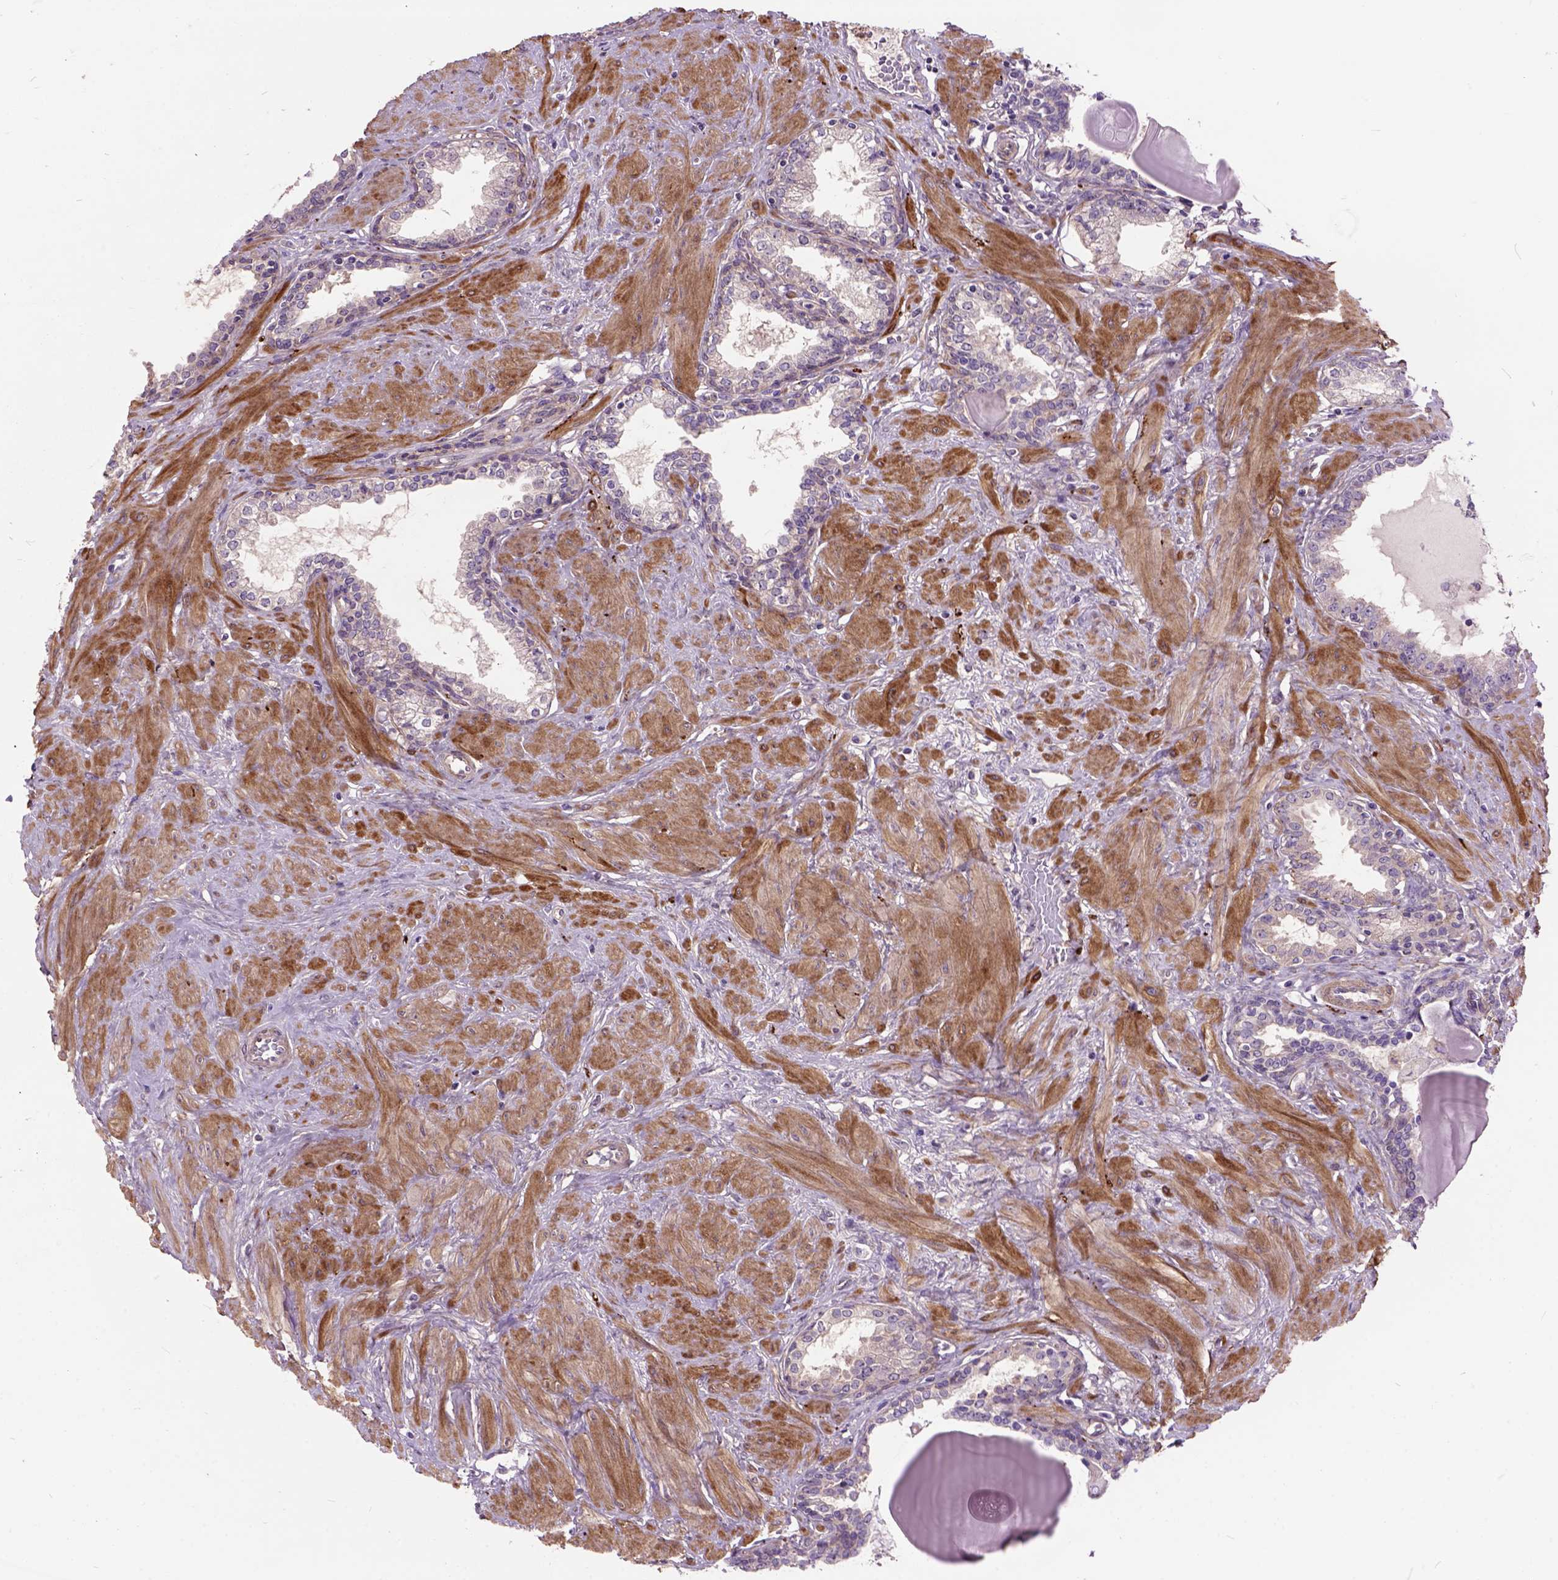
{"staining": {"intensity": "negative", "quantity": "none", "location": "none"}, "tissue": "prostate", "cell_type": "Glandular cells", "image_type": "normal", "snomed": [{"axis": "morphology", "description": "Normal tissue, NOS"}, {"axis": "topography", "description": "Prostate"}], "caption": "DAB (3,3'-diaminobenzidine) immunohistochemical staining of benign prostate reveals no significant expression in glandular cells.", "gene": "MAPT", "patient": {"sex": "male", "age": 55}}